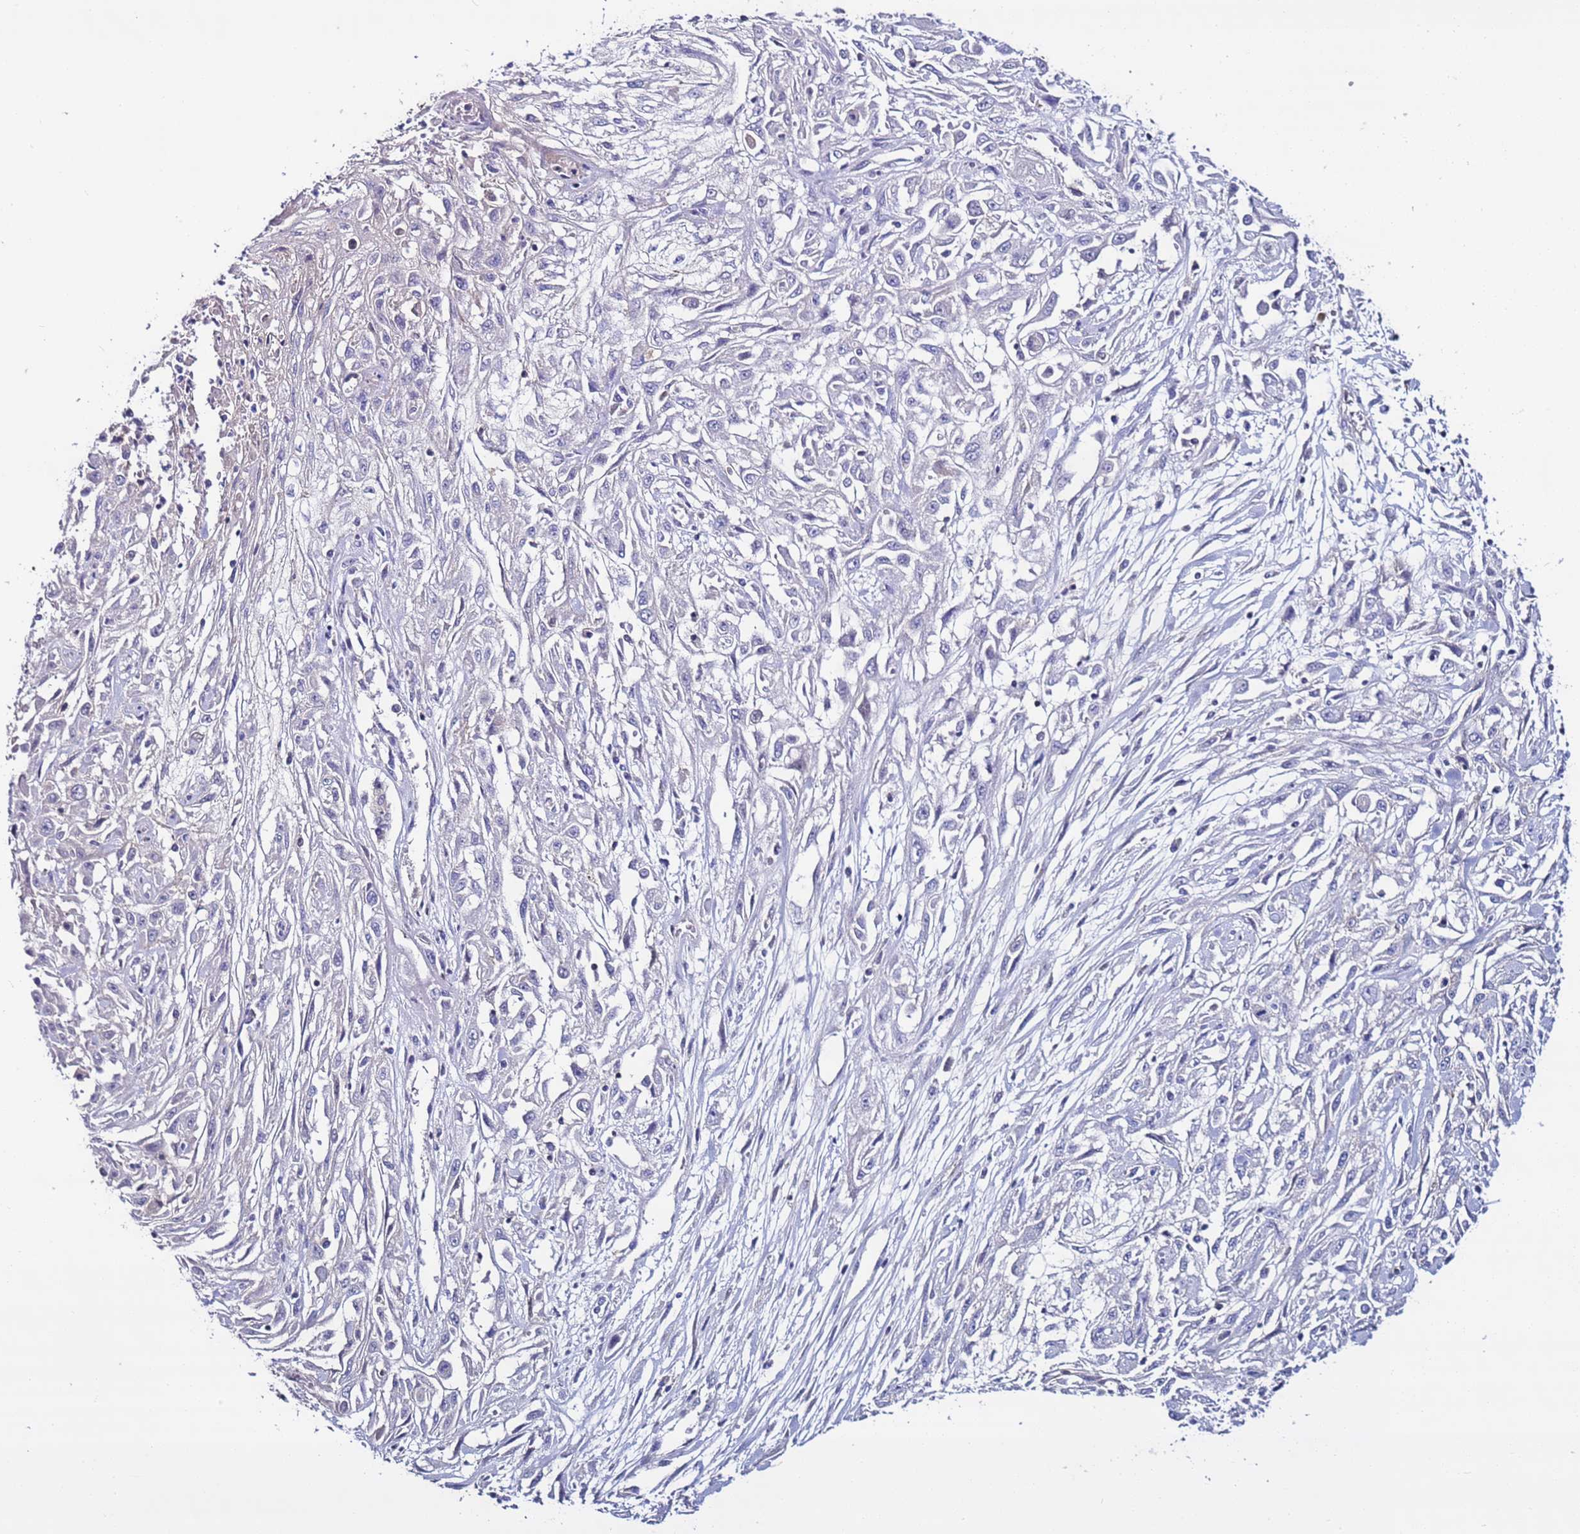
{"staining": {"intensity": "negative", "quantity": "none", "location": "none"}, "tissue": "skin cancer", "cell_type": "Tumor cells", "image_type": "cancer", "snomed": [{"axis": "morphology", "description": "Squamous cell carcinoma, NOS"}, {"axis": "morphology", "description": "Squamous cell carcinoma, metastatic, NOS"}, {"axis": "topography", "description": "Skin"}, {"axis": "topography", "description": "Lymph node"}], "caption": "The histopathology image reveals no staining of tumor cells in metastatic squamous cell carcinoma (skin).", "gene": "TENM3", "patient": {"sex": "male", "age": 75}}